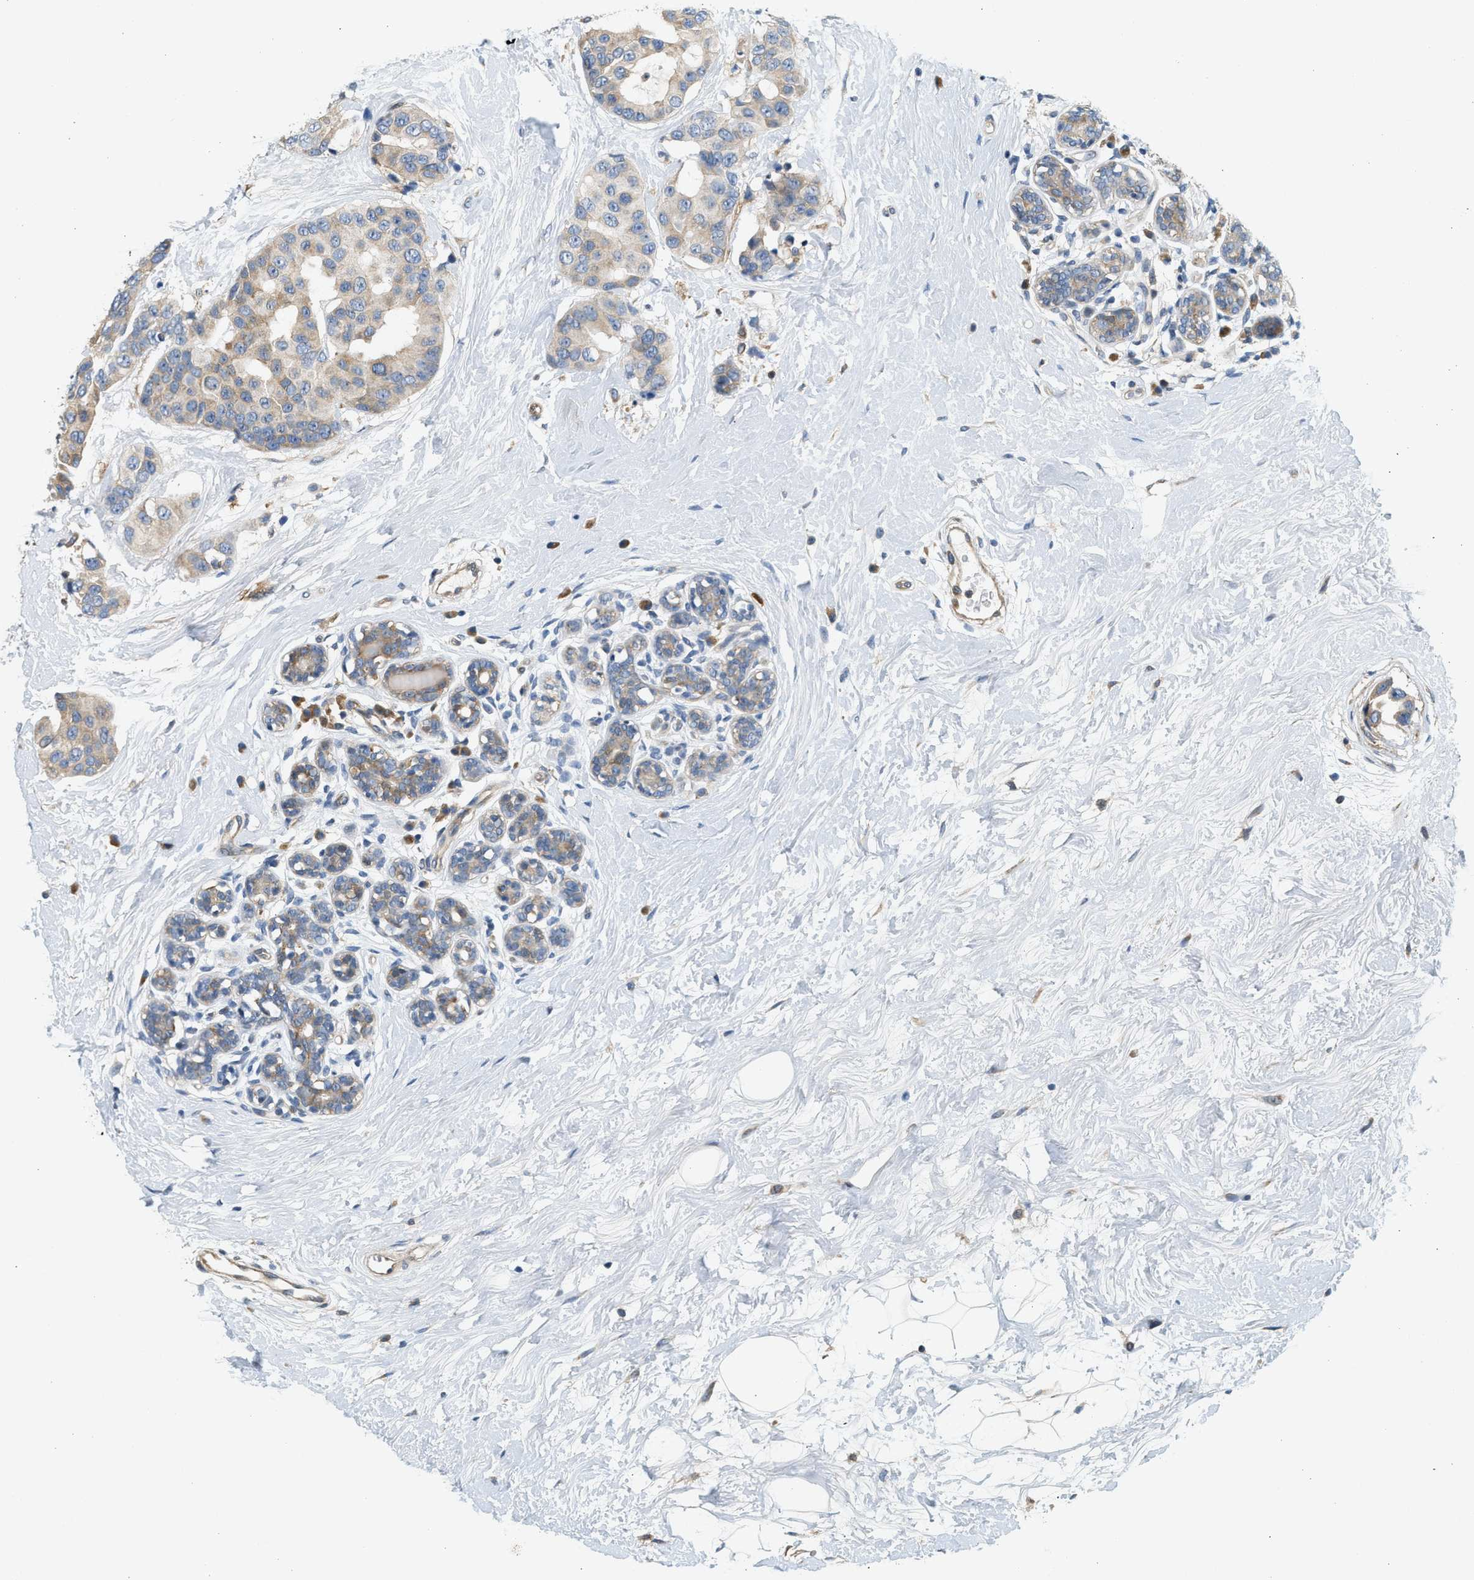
{"staining": {"intensity": "weak", "quantity": "25%-75%", "location": "cytoplasmic/membranous"}, "tissue": "breast cancer", "cell_type": "Tumor cells", "image_type": "cancer", "snomed": [{"axis": "morphology", "description": "Normal tissue, NOS"}, {"axis": "morphology", "description": "Duct carcinoma"}, {"axis": "topography", "description": "Breast"}], "caption": "This photomicrograph reveals immunohistochemistry staining of breast infiltrating ductal carcinoma, with low weak cytoplasmic/membranous staining in about 25%-75% of tumor cells.", "gene": "KDELR2", "patient": {"sex": "female", "age": 39}}